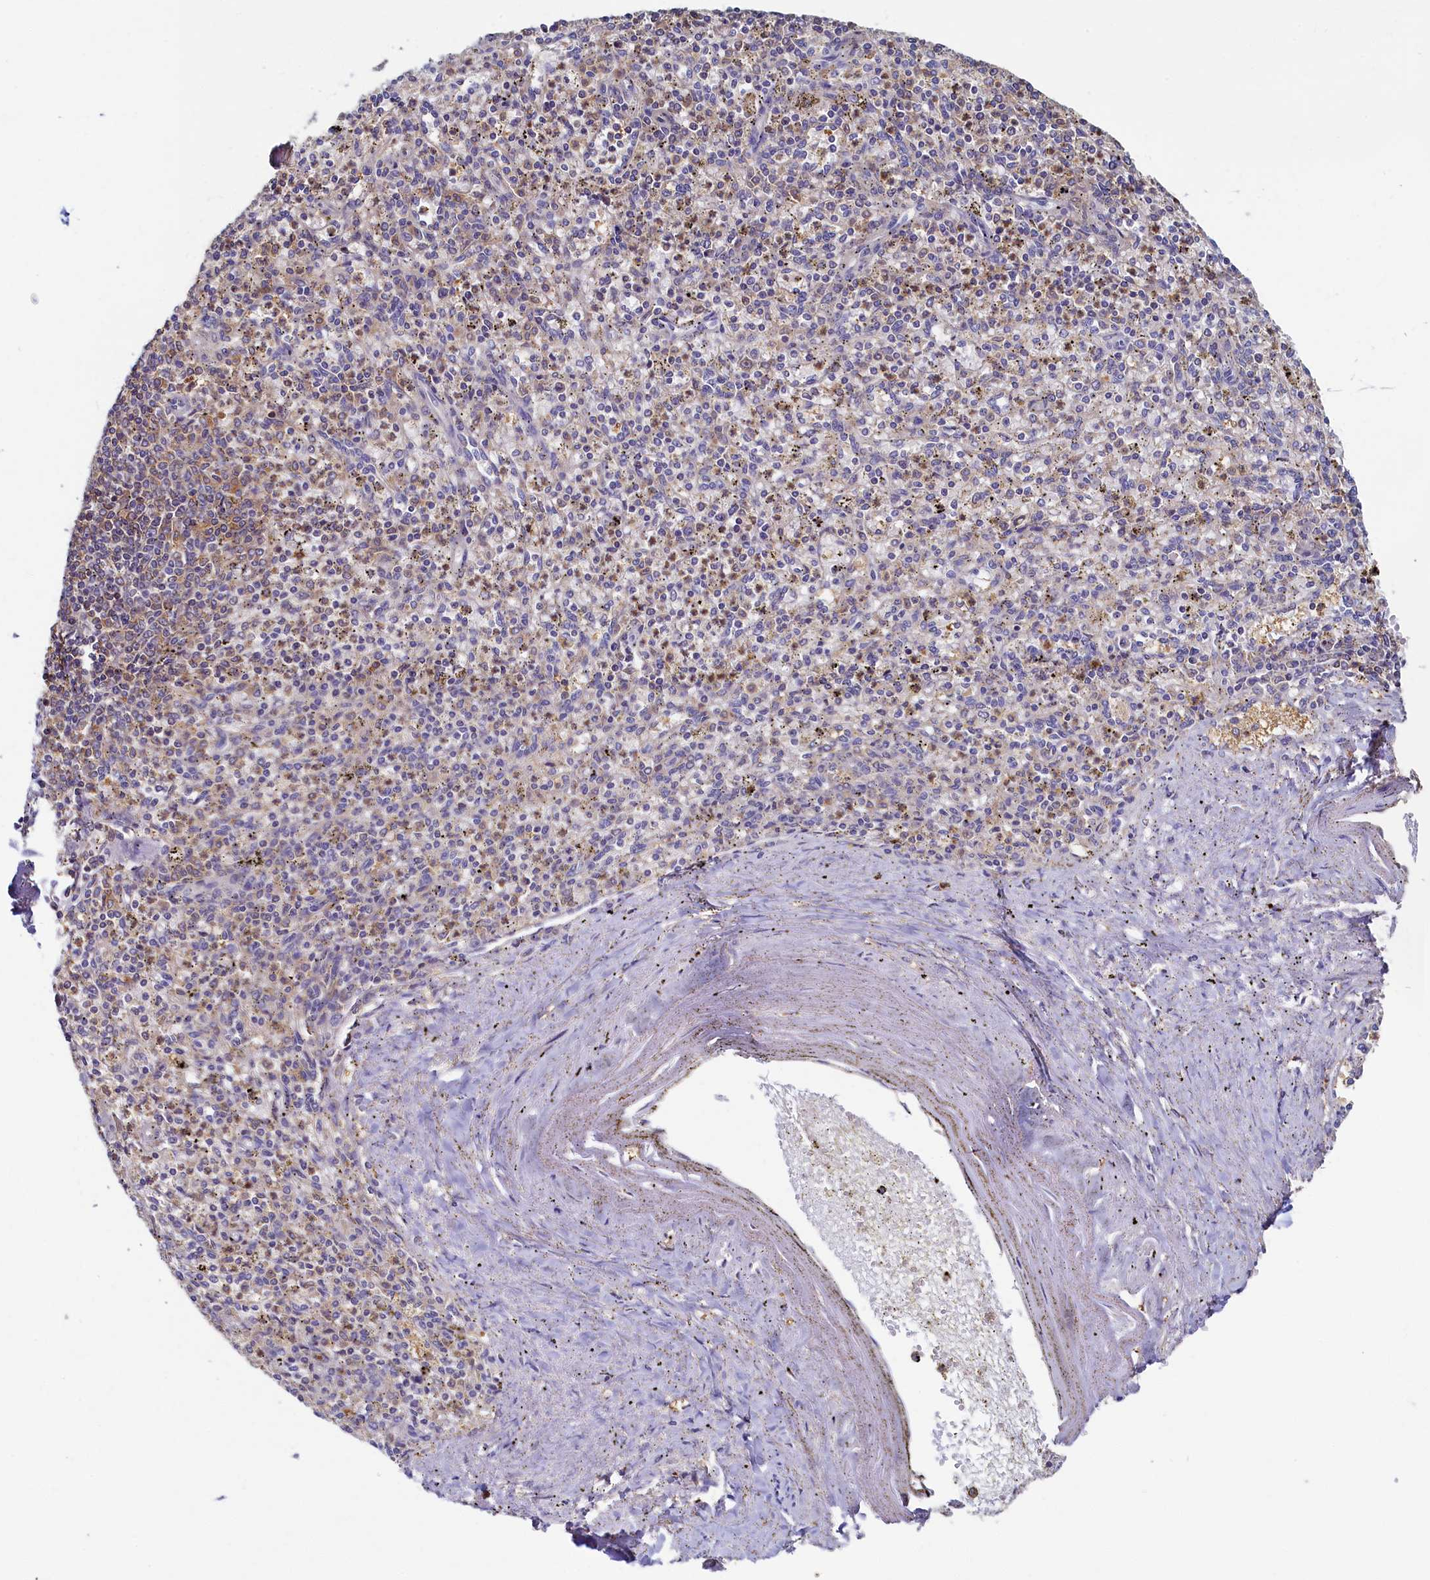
{"staining": {"intensity": "weak", "quantity": "<25%", "location": "cytoplasmic/membranous"}, "tissue": "spleen", "cell_type": "Cells in red pulp", "image_type": "normal", "snomed": [{"axis": "morphology", "description": "Normal tissue, NOS"}, {"axis": "topography", "description": "Spleen"}], "caption": "Immunohistochemistry (IHC) histopathology image of normal human spleen stained for a protein (brown), which reveals no positivity in cells in red pulp.", "gene": "TIMM8B", "patient": {"sex": "male", "age": 72}}